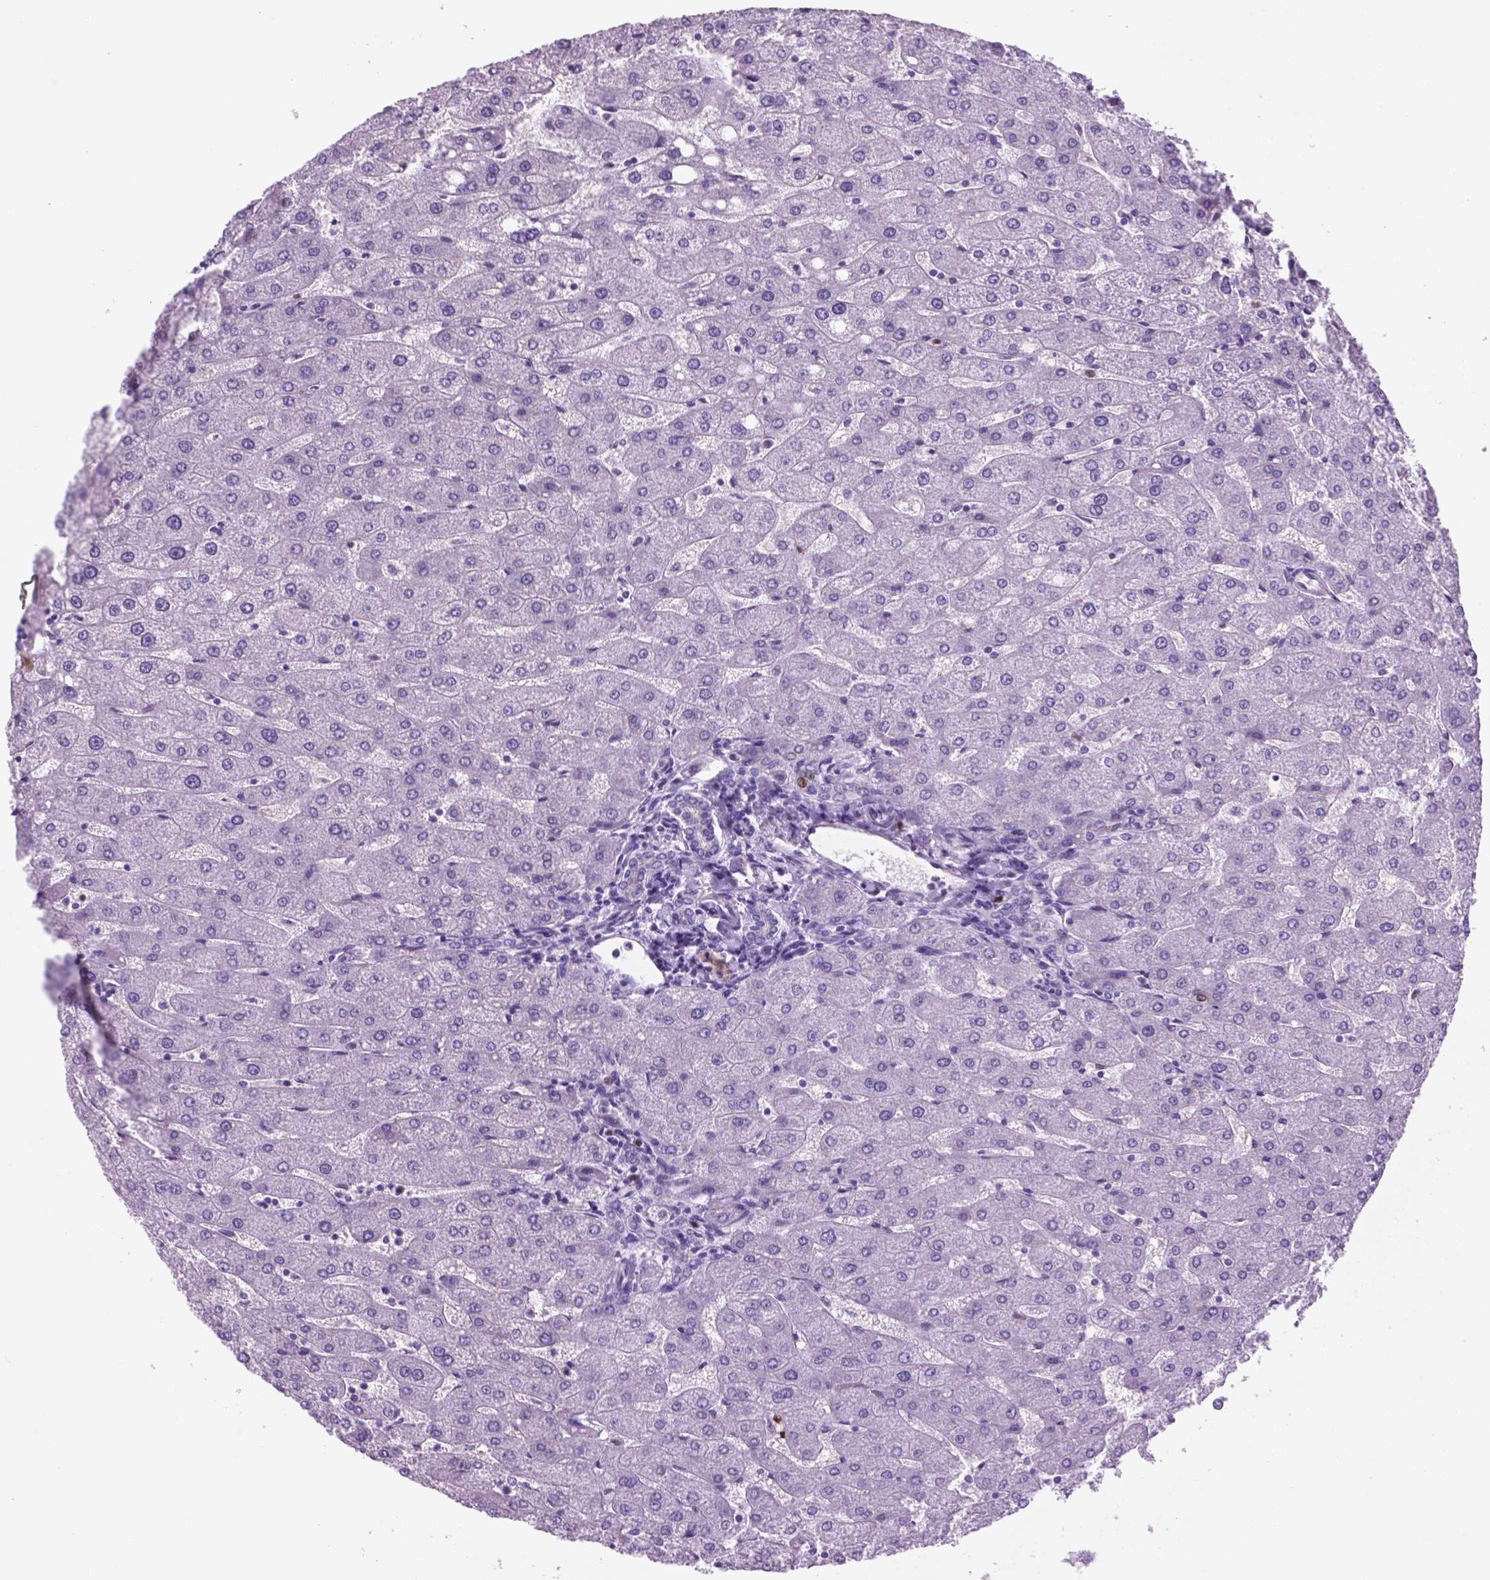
{"staining": {"intensity": "negative", "quantity": "none", "location": "none"}, "tissue": "liver", "cell_type": "Cholangiocytes", "image_type": "normal", "snomed": [{"axis": "morphology", "description": "Normal tissue, NOS"}, {"axis": "topography", "description": "Liver"}], "caption": "The immunohistochemistry histopathology image has no significant positivity in cholangiocytes of liver. (DAB (3,3'-diaminobenzidine) IHC visualized using brightfield microscopy, high magnification).", "gene": "NCAPH2", "patient": {"sex": "male", "age": 67}}